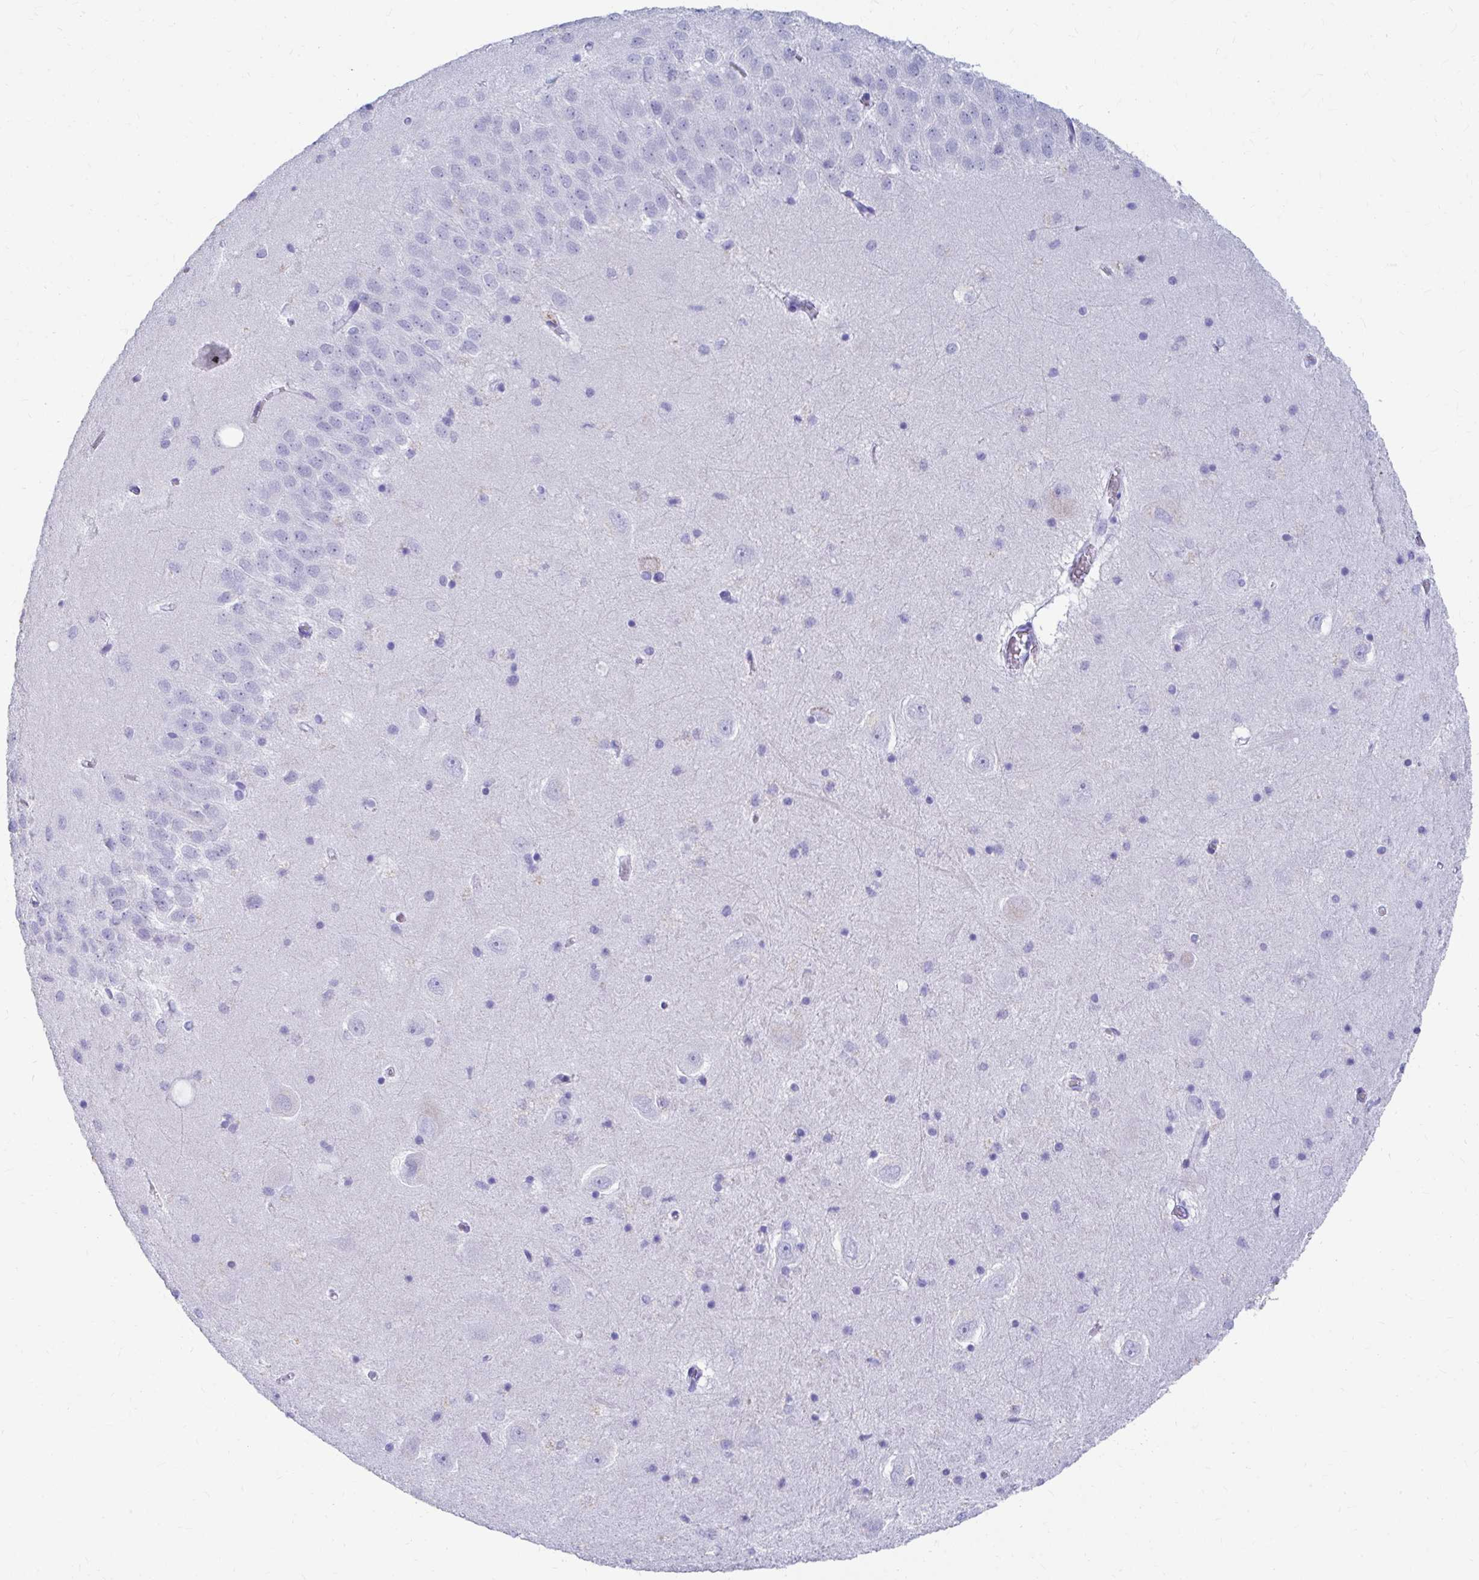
{"staining": {"intensity": "negative", "quantity": "none", "location": "none"}, "tissue": "hippocampus", "cell_type": "Glial cells", "image_type": "normal", "snomed": [{"axis": "morphology", "description": "Normal tissue, NOS"}, {"axis": "topography", "description": "Hippocampus"}], "caption": "A photomicrograph of human hippocampus is negative for staining in glial cells. (Brightfield microscopy of DAB (3,3'-diaminobenzidine) immunohistochemistry (IHC) at high magnification).", "gene": "DPEP3", "patient": {"sex": "male", "age": 58}}